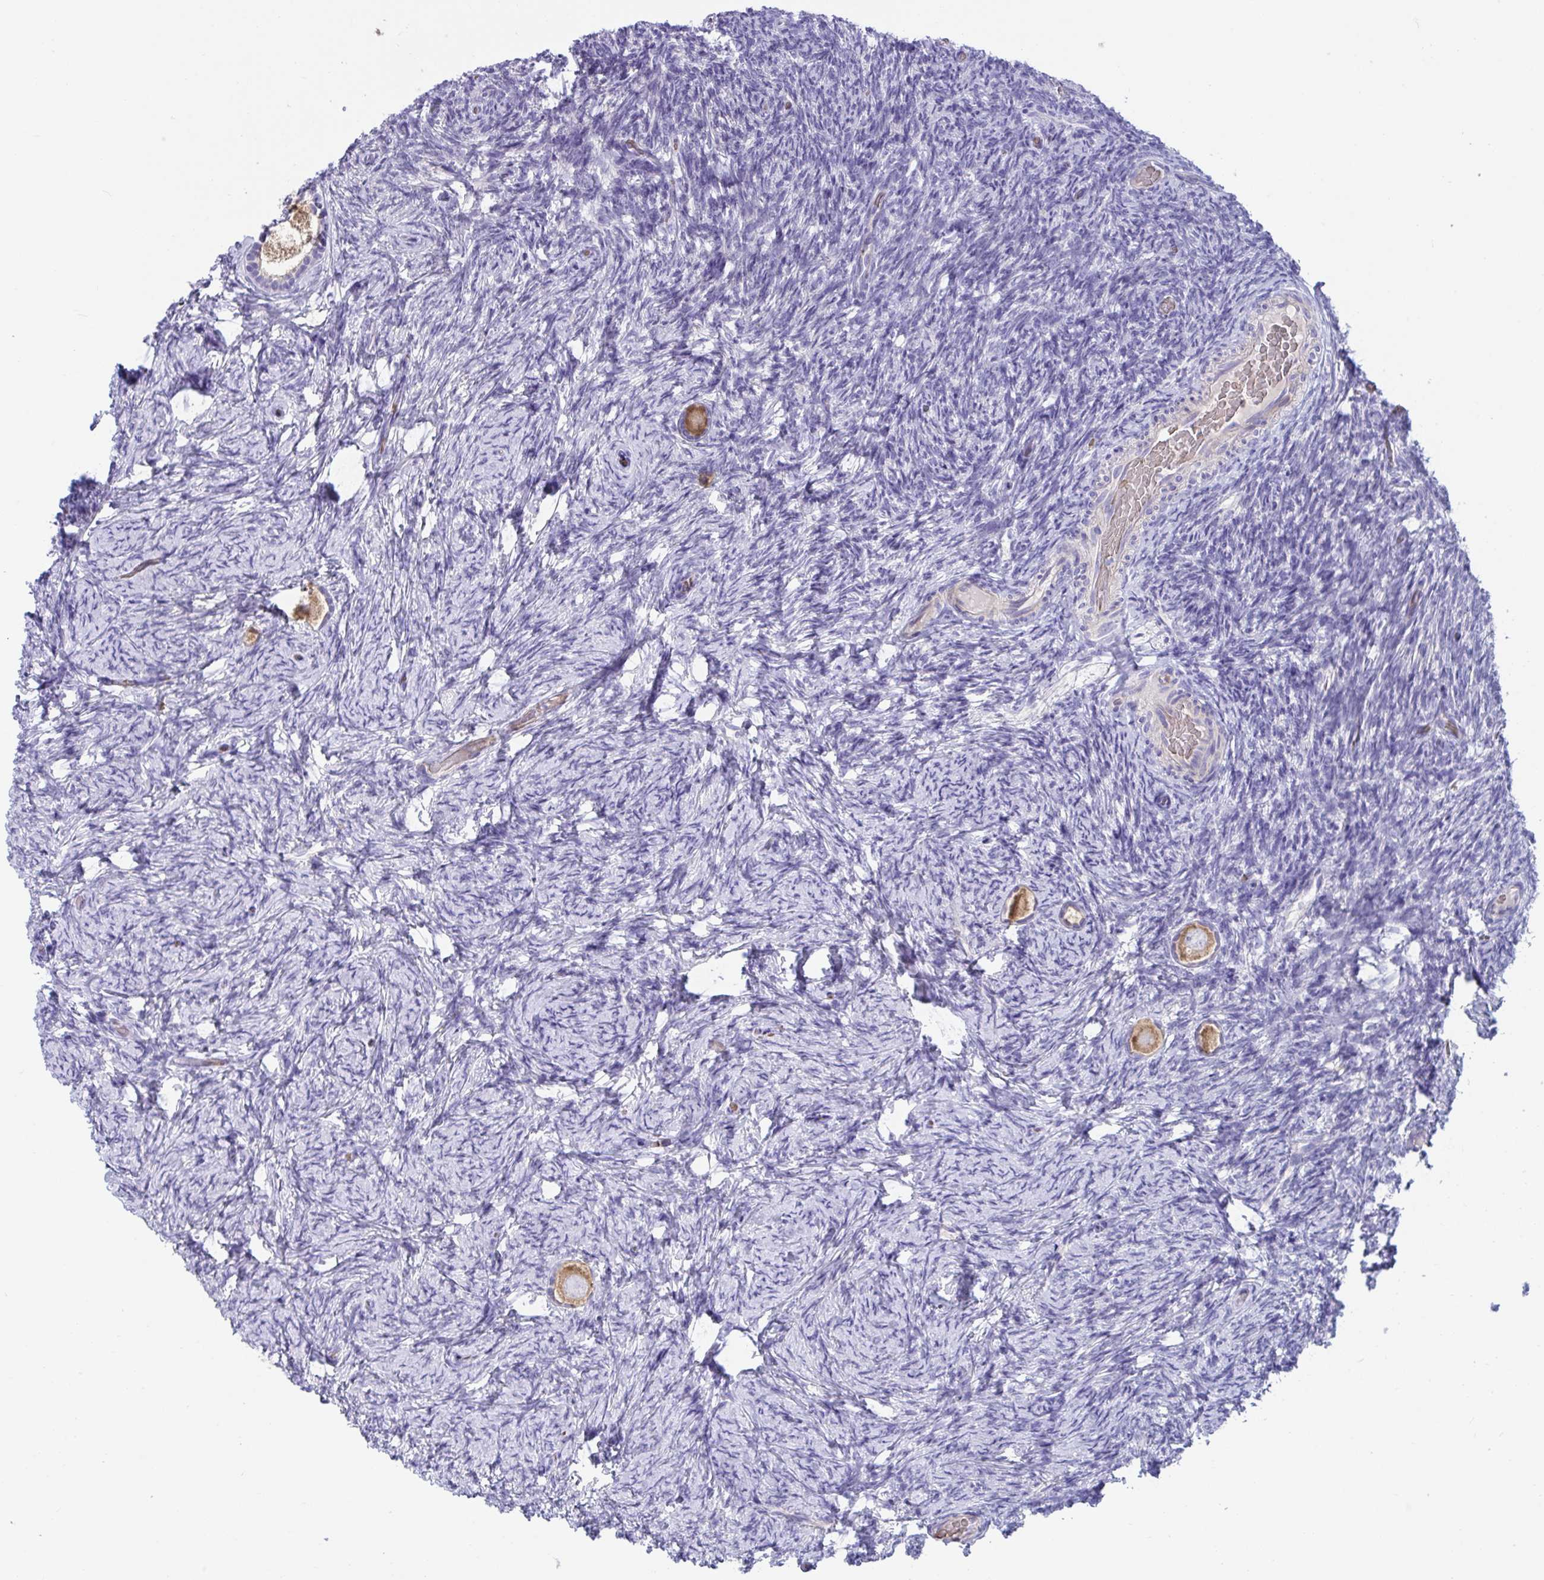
{"staining": {"intensity": "moderate", "quantity": "25%-75%", "location": "cytoplasmic/membranous"}, "tissue": "ovary", "cell_type": "Follicle cells", "image_type": "normal", "snomed": [{"axis": "morphology", "description": "Normal tissue, NOS"}, {"axis": "topography", "description": "Ovary"}], "caption": "The photomicrograph displays staining of normal ovary, revealing moderate cytoplasmic/membranous protein expression (brown color) within follicle cells.", "gene": "TTC30A", "patient": {"sex": "female", "age": 34}}